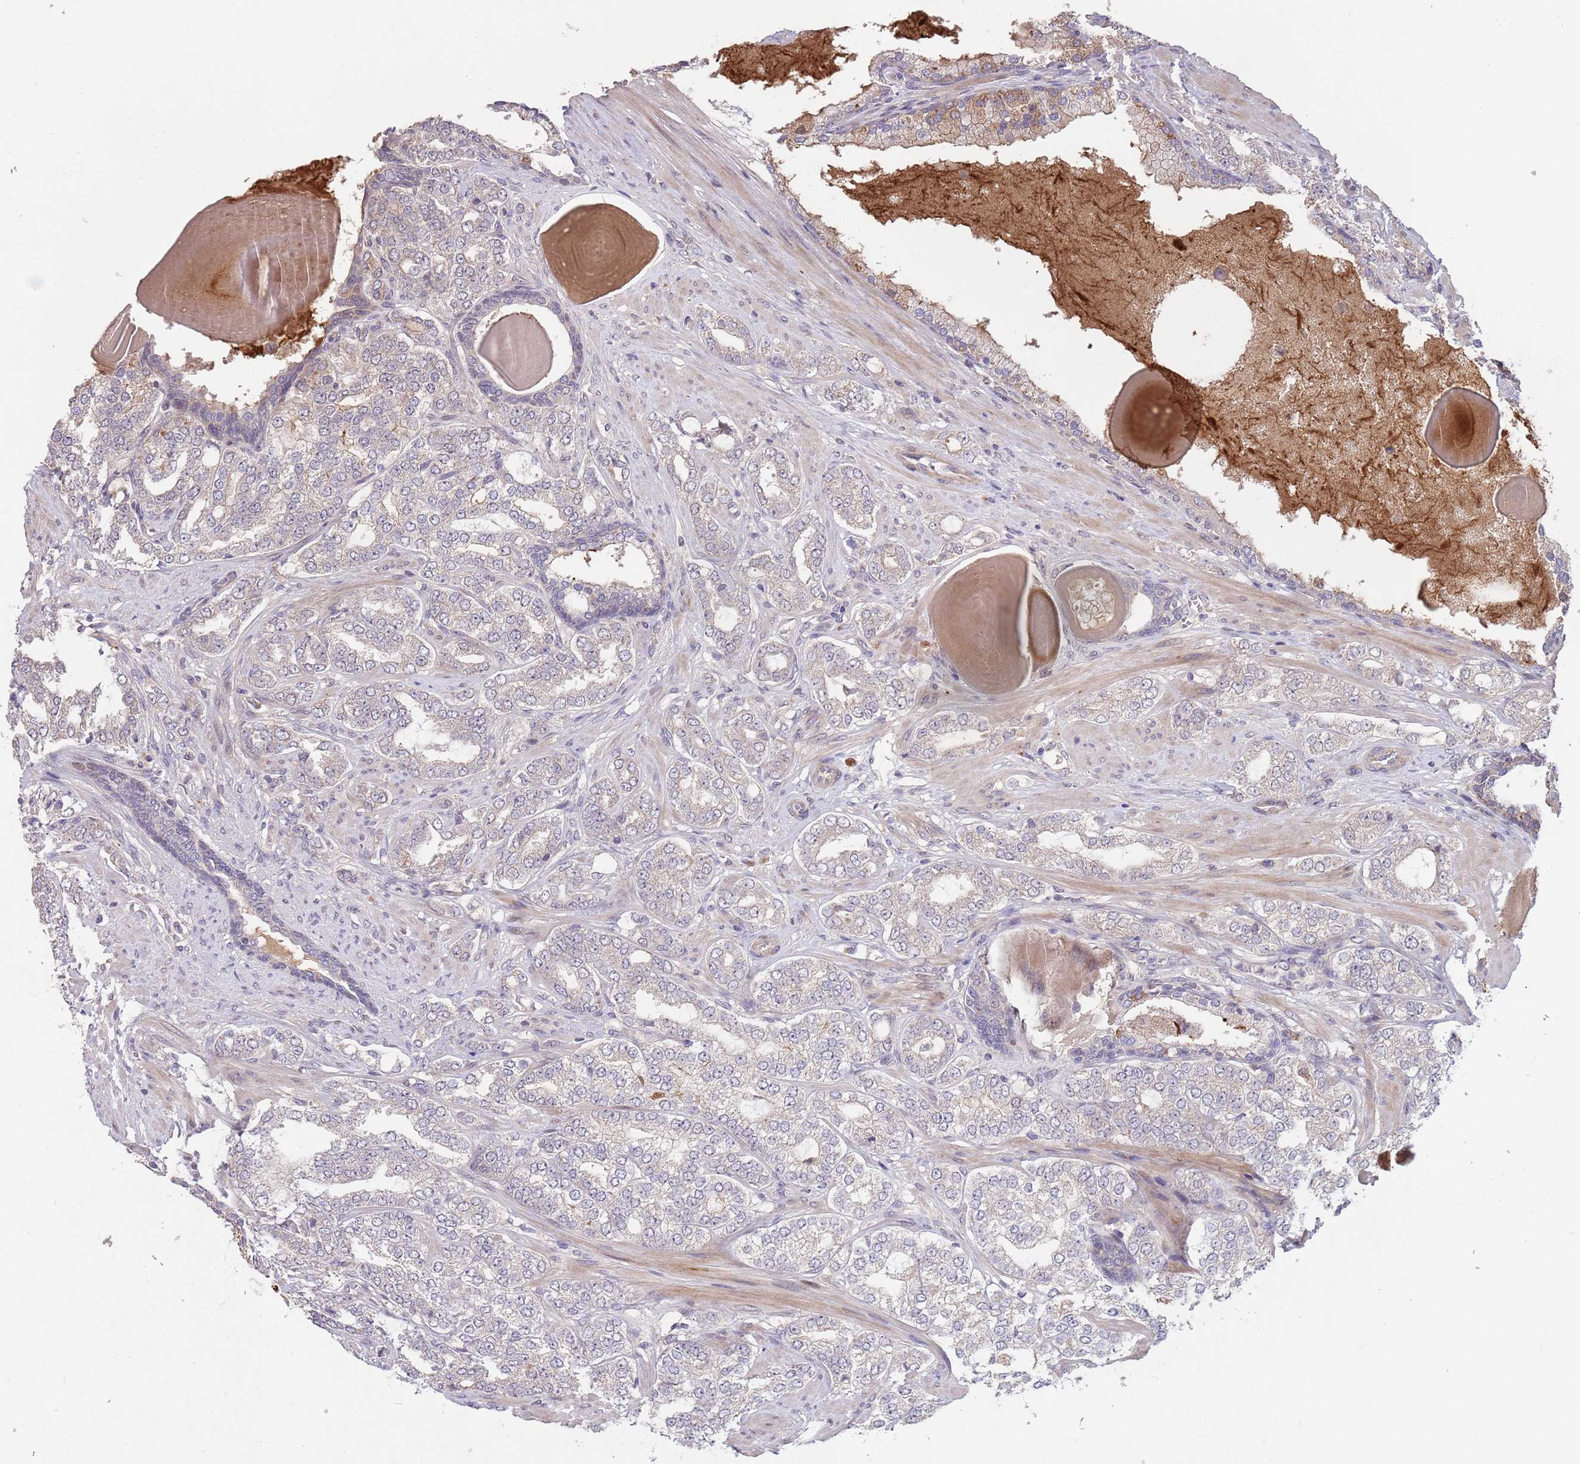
{"staining": {"intensity": "negative", "quantity": "none", "location": "none"}, "tissue": "prostate cancer", "cell_type": "Tumor cells", "image_type": "cancer", "snomed": [{"axis": "morphology", "description": "Adenocarcinoma, High grade"}, {"axis": "topography", "description": "Prostate"}], "caption": "DAB (3,3'-diaminobenzidine) immunohistochemical staining of prostate adenocarcinoma (high-grade) demonstrates no significant staining in tumor cells.", "gene": "MEI1", "patient": {"sex": "male", "age": 64}}